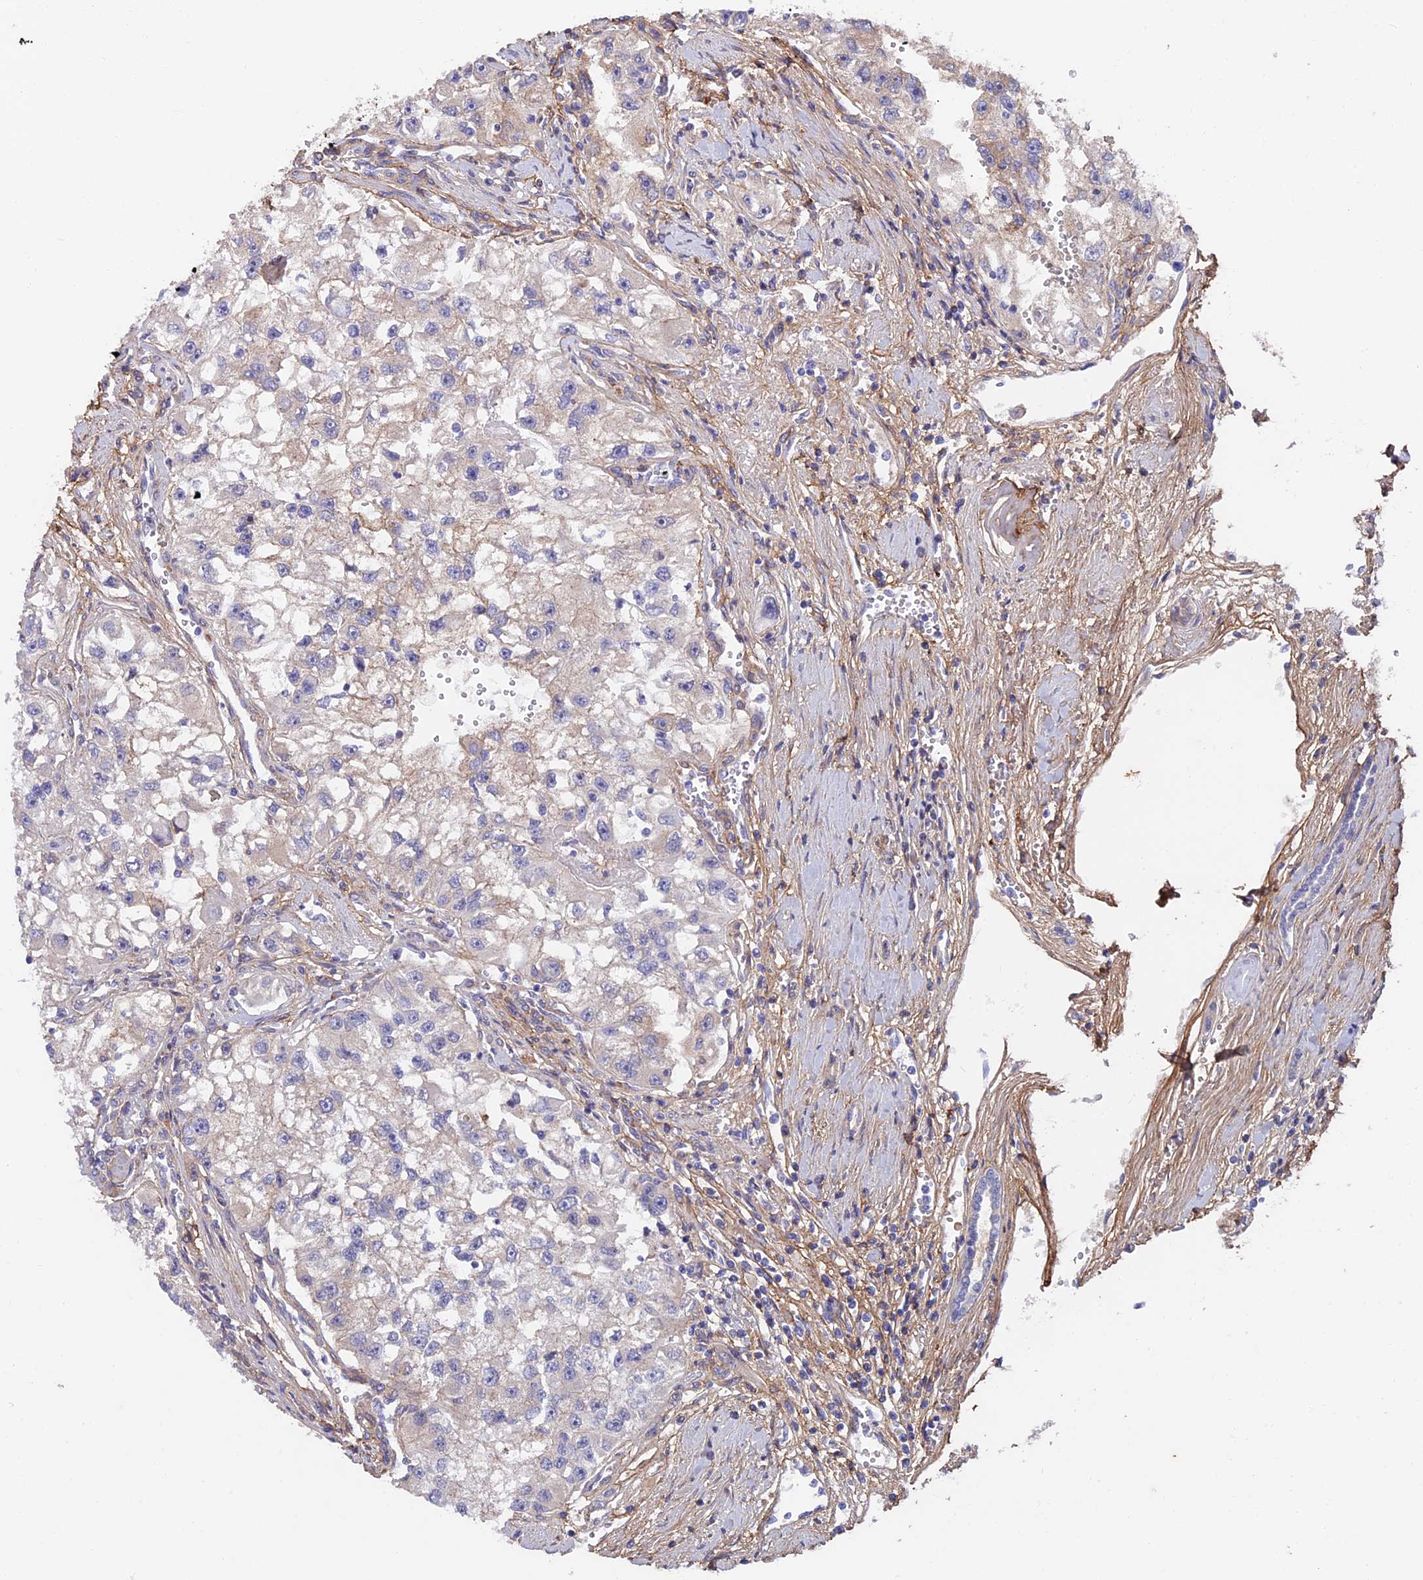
{"staining": {"intensity": "negative", "quantity": "none", "location": "none"}, "tissue": "renal cancer", "cell_type": "Tumor cells", "image_type": "cancer", "snomed": [{"axis": "morphology", "description": "Adenocarcinoma, NOS"}, {"axis": "topography", "description": "Kidney"}], "caption": "Tumor cells are negative for protein expression in human adenocarcinoma (renal).", "gene": "COL4A3", "patient": {"sex": "male", "age": 63}}